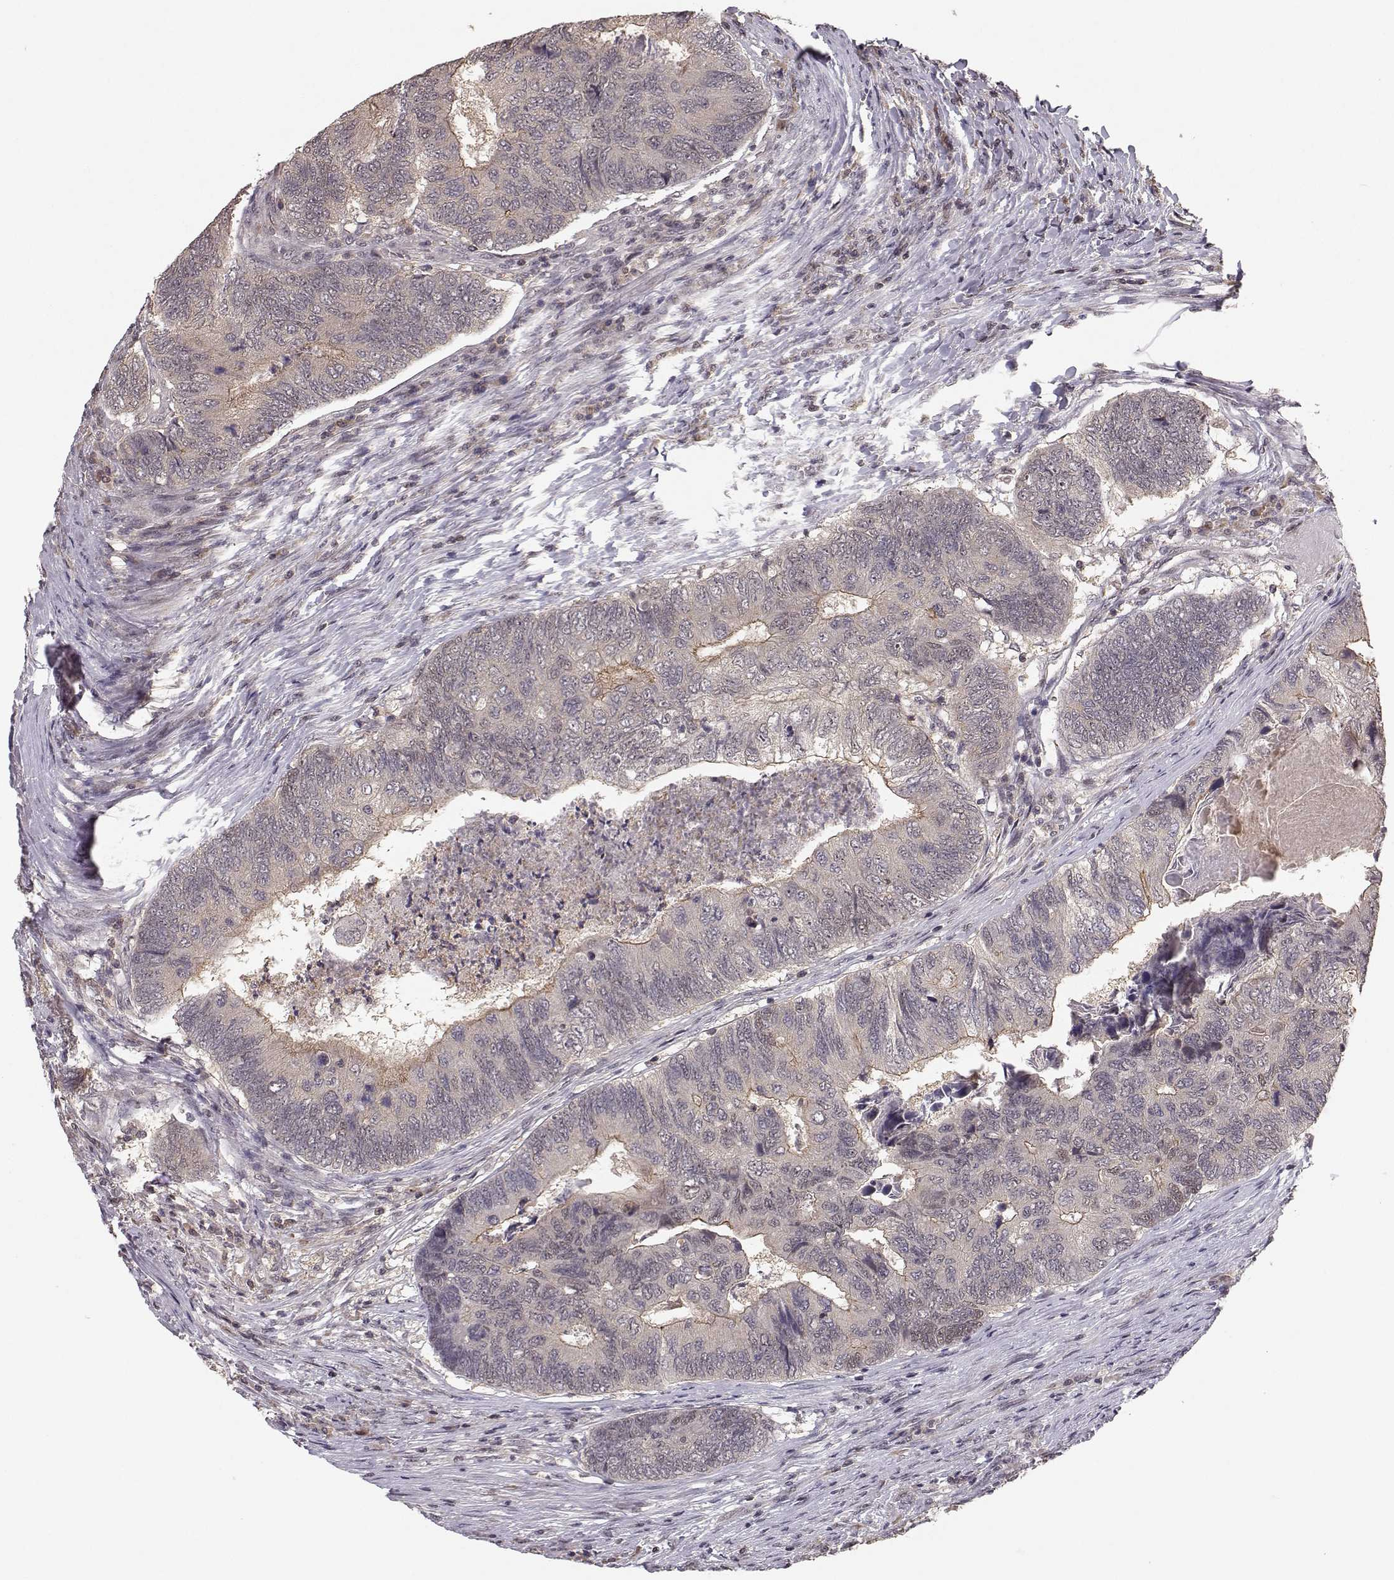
{"staining": {"intensity": "moderate", "quantity": "<25%", "location": "cytoplasmic/membranous"}, "tissue": "colorectal cancer", "cell_type": "Tumor cells", "image_type": "cancer", "snomed": [{"axis": "morphology", "description": "Adenocarcinoma, NOS"}, {"axis": "topography", "description": "Colon"}], "caption": "Protein expression analysis of human colorectal adenocarcinoma reveals moderate cytoplasmic/membranous positivity in about <25% of tumor cells.", "gene": "PLEKHG3", "patient": {"sex": "female", "age": 67}}